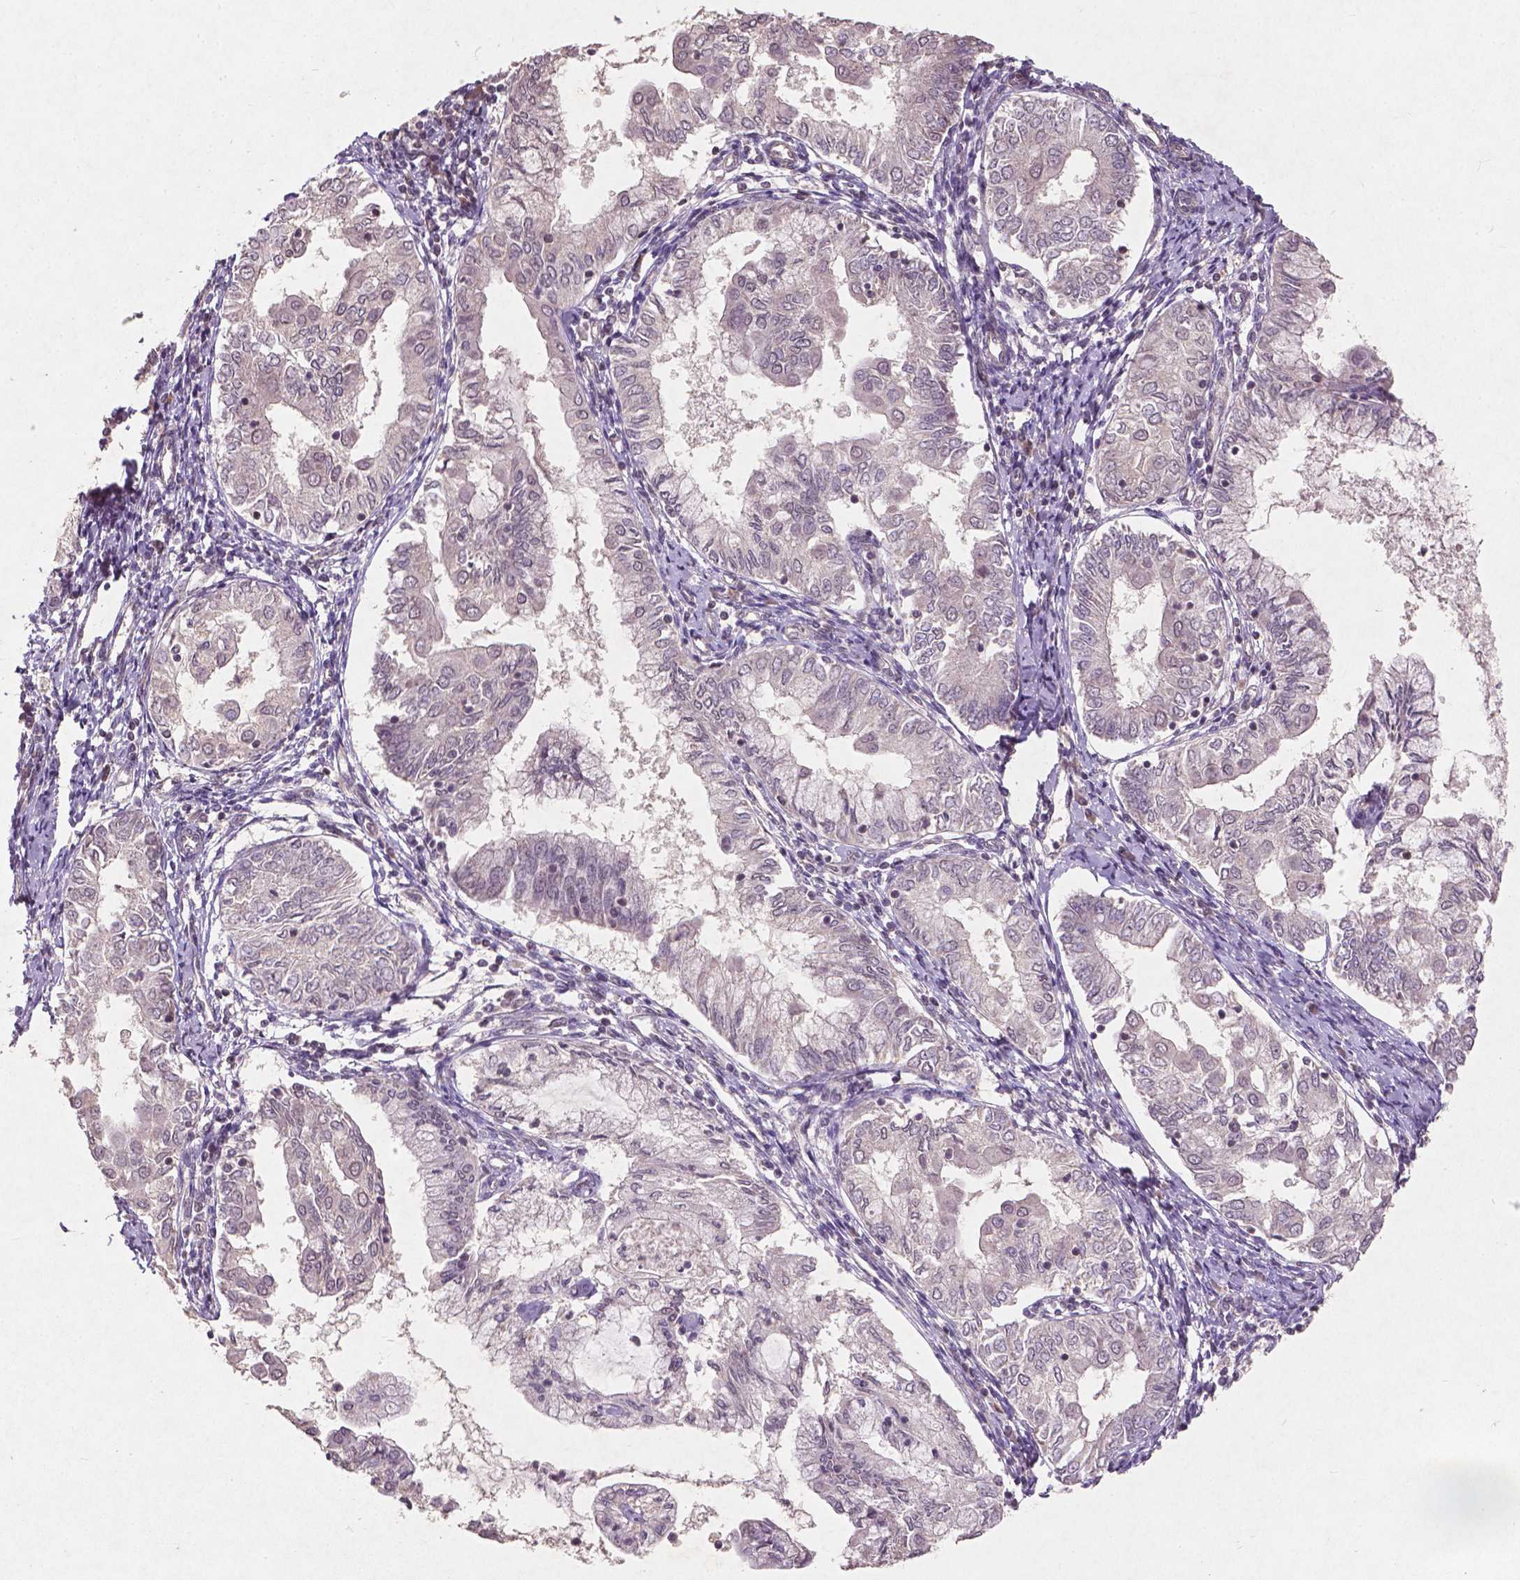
{"staining": {"intensity": "negative", "quantity": "none", "location": "none"}, "tissue": "endometrial cancer", "cell_type": "Tumor cells", "image_type": "cancer", "snomed": [{"axis": "morphology", "description": "Adenocarcinoma, NOS"}, {"axis": "topography", "description": "Endometrium"}], "caption": "Immunohistochemical staining of human endometrial cancer (adenocarcinoma) exhibits no significant positivity in tumor cells.", "gene": "SMAD2", "patient": {"sex": "female", "age": 68}}